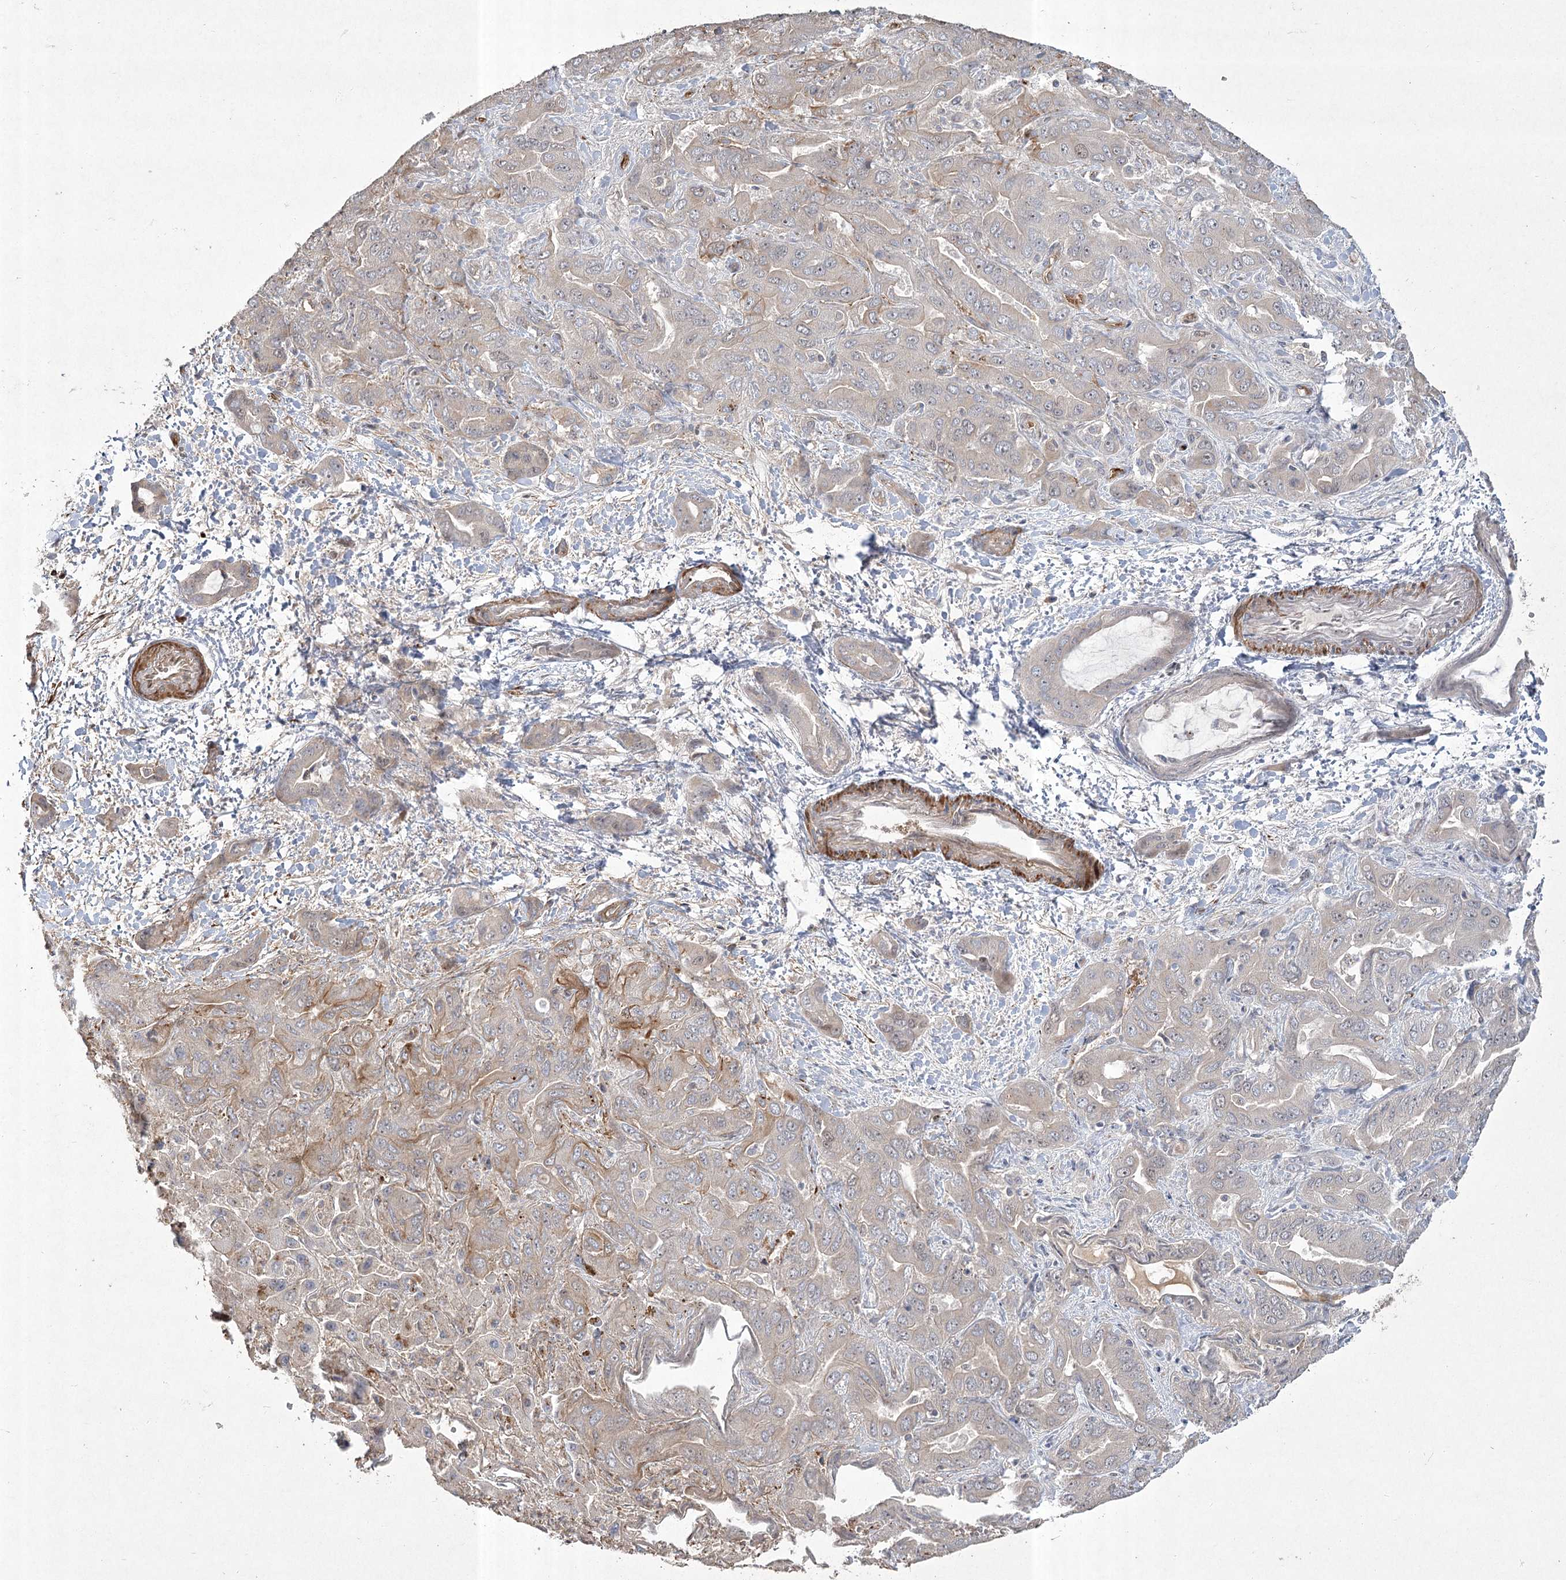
{"staining": {"intensity": "moderate", "quantity": "<25%", "location": "cytoplasmic/membranous"}, "tissue": "liver cancer", "cell_type": "Tumor cells", "image_type": "cancer", "snomed": [{"axis": "morphology", "description": "Cholangiocarcinoma"}, {"axis": "topography", "description": "Liver"}], "caption": "Human liver cancer stained for a protein (brown) reveals moderate cytoplasmic/membranous positive positivity in approximately <25% of tumor cells.", "gene": "CPLANE1", "patient": {"sex": "female", "age": 52}}